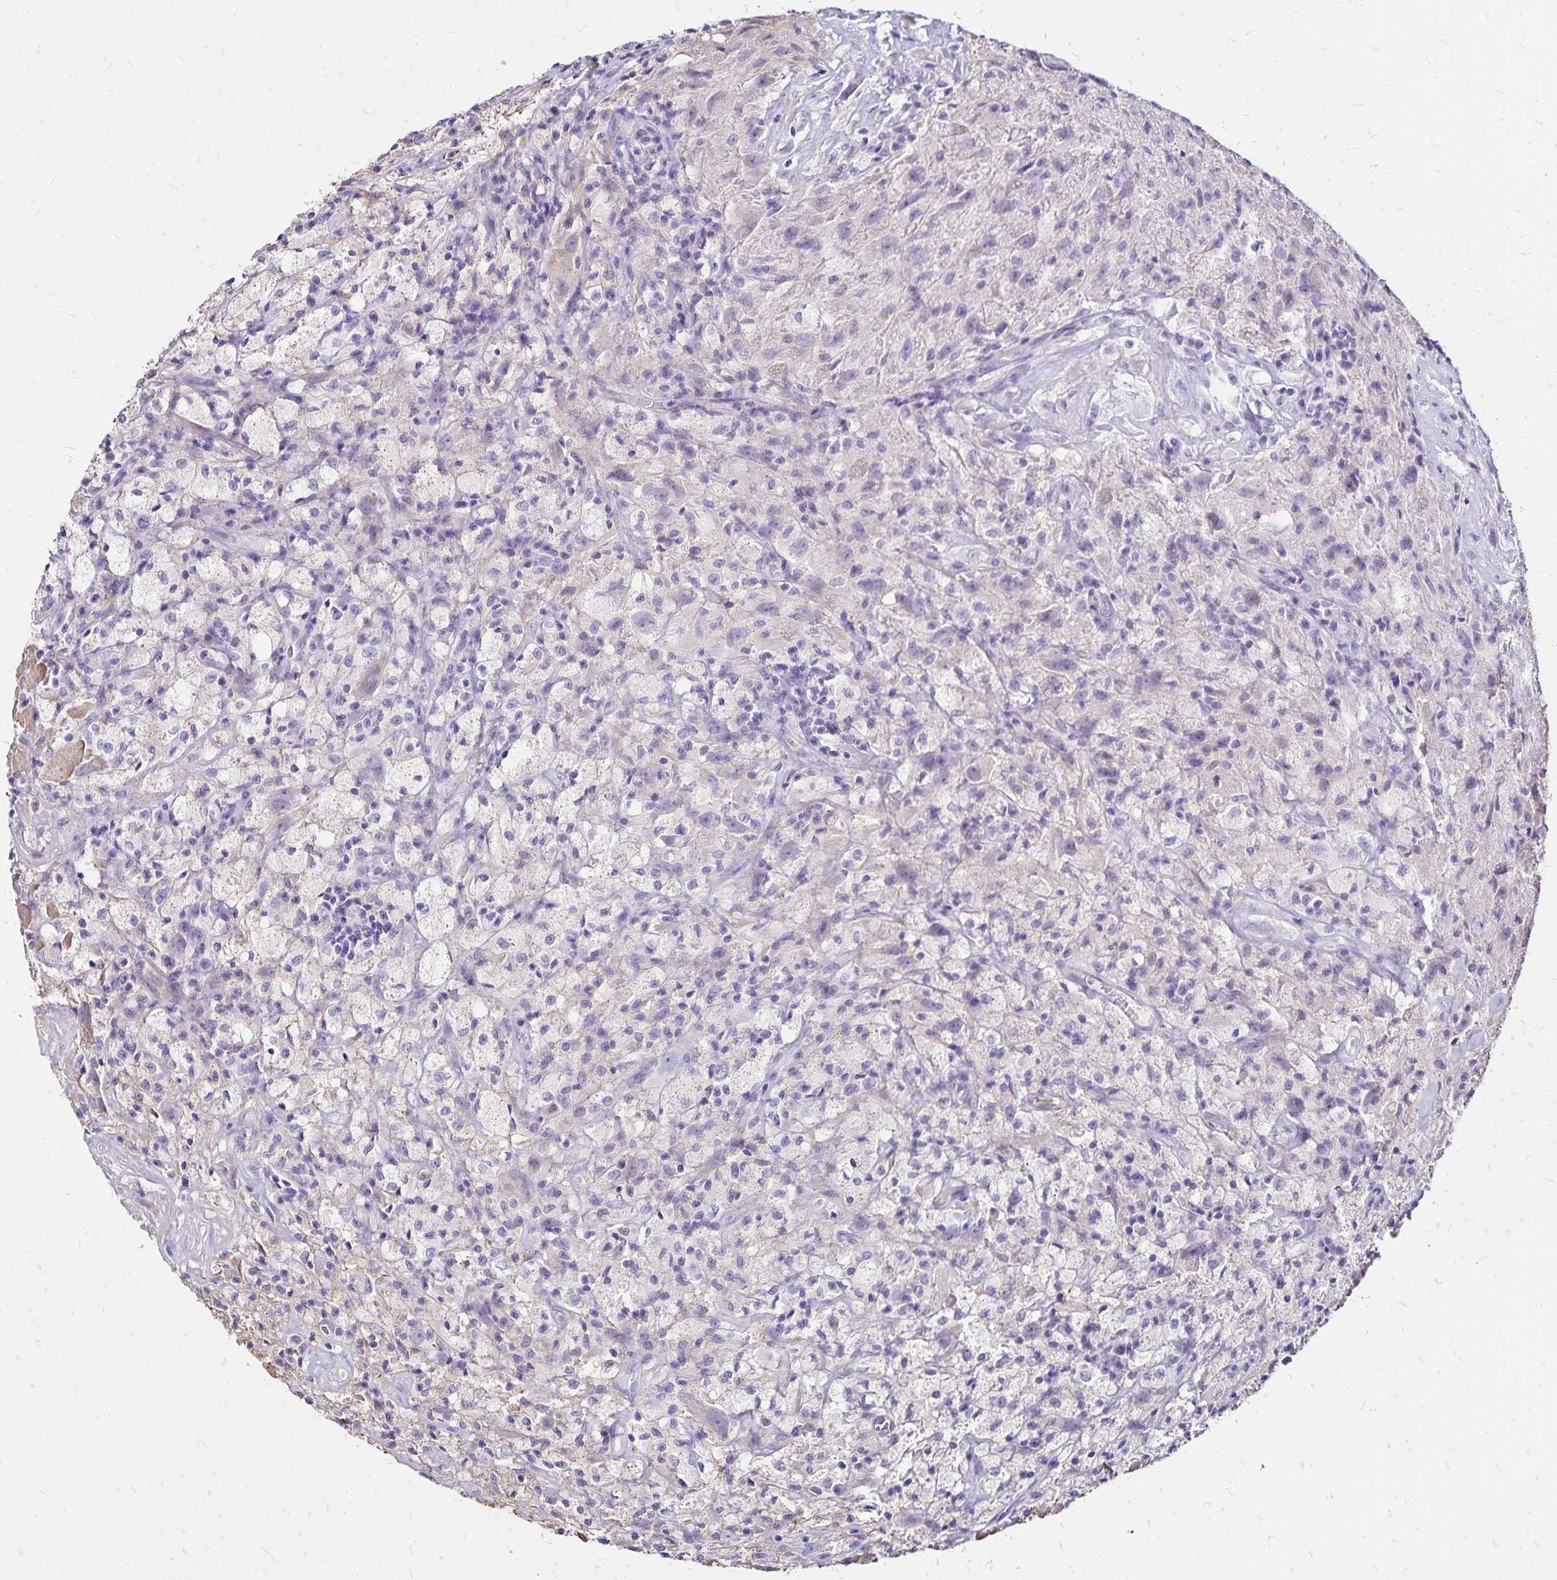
{"staining": {"intensity": "negative", "quantity": "none", "location": "none"}, "tissue": "glioma", "cell_type": "Tumor cells", "image_type": "cancer", "snomed": [{"axis": "morphology", "description": "Glioma, malignant, High grade"}, {"axis": "topography", "description": "Brain"}], "caption": "Tumor cells are negative for brown protein staining in malignant glioma (high-grade).", "gene": "KISS1", "patient": {"sex": "male", "age": 68}}